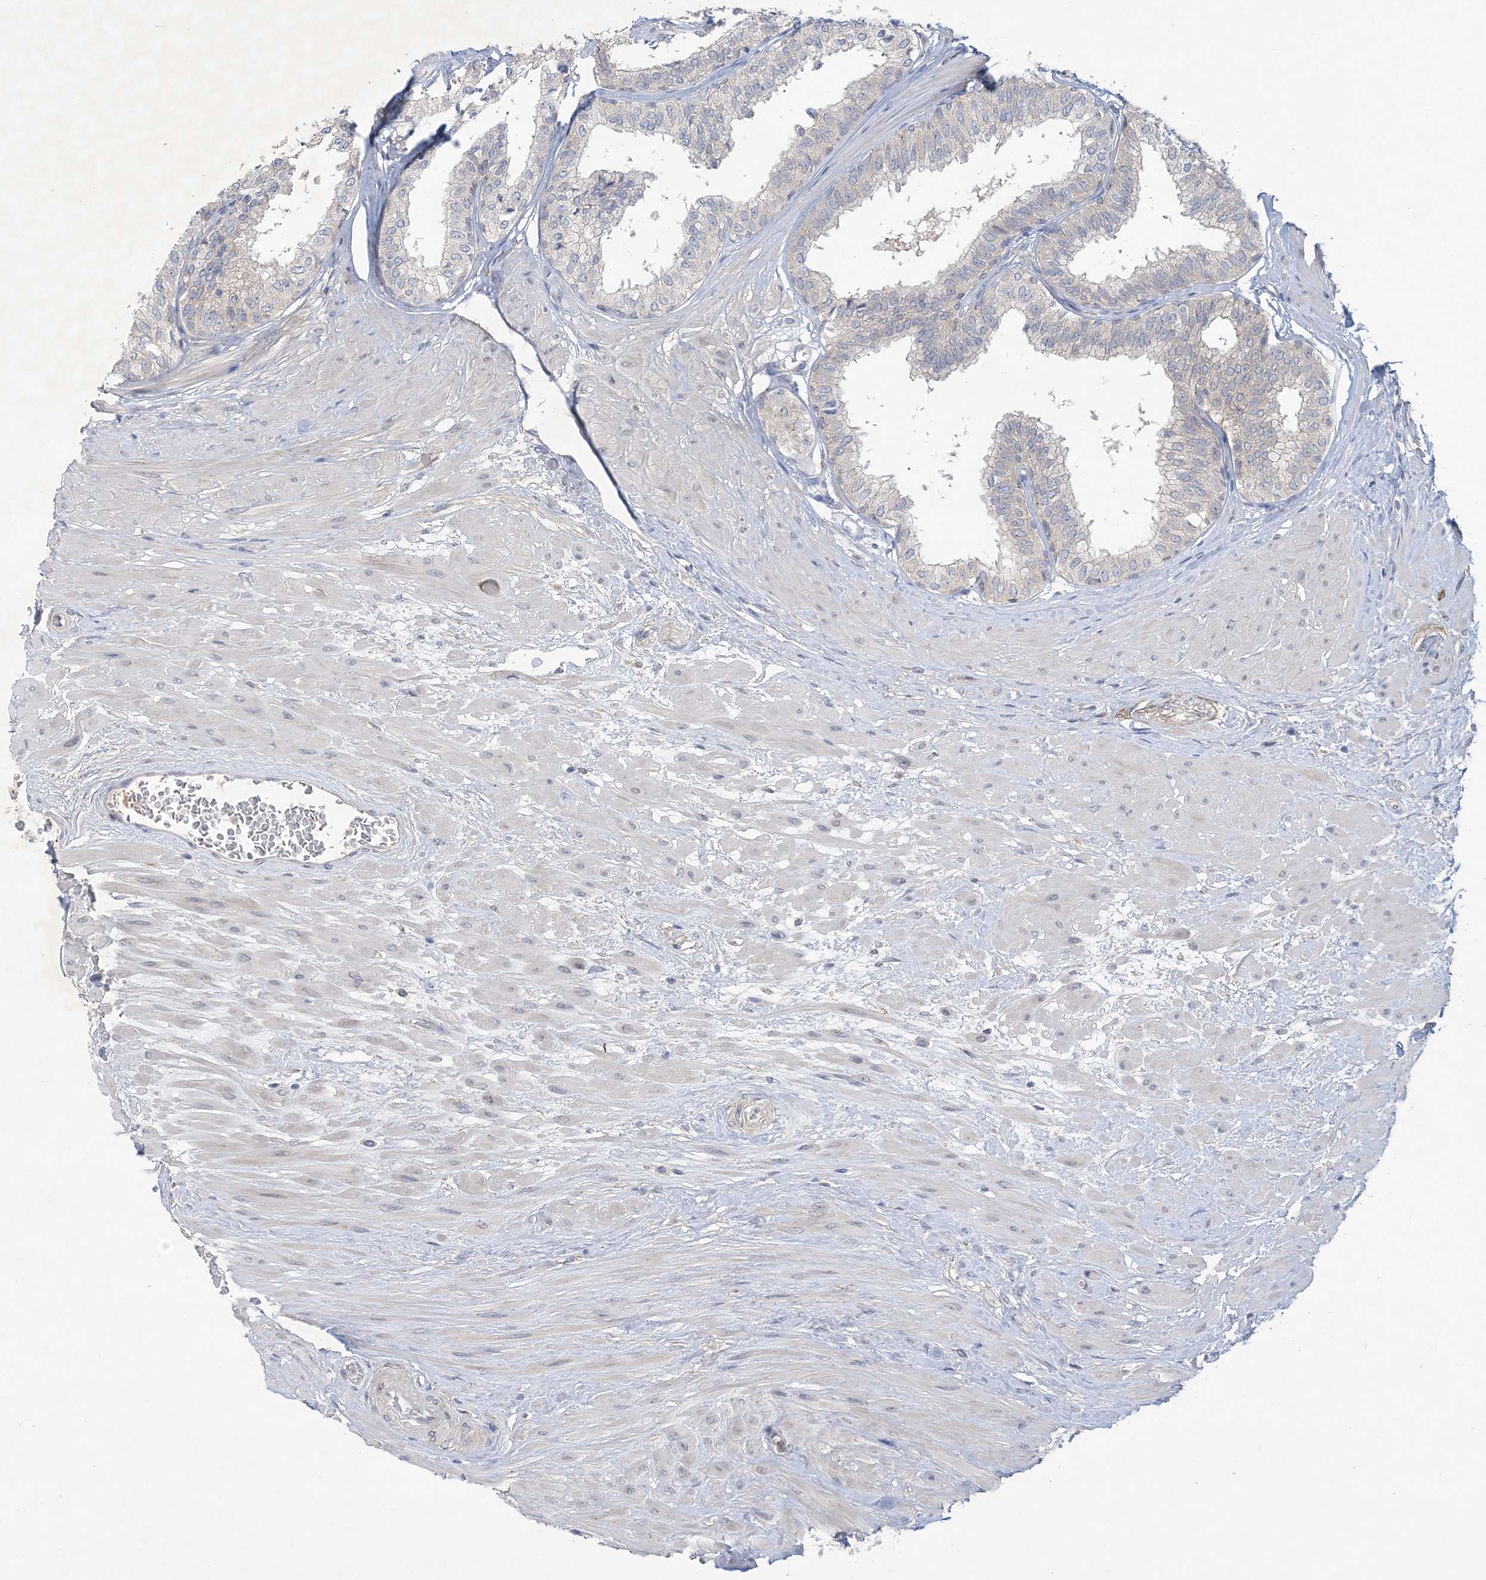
{"staining": {"intensity": "negative", "quantity": "none", "location": "none"}, "tissue": "prostate", "cell_type": "Glandular cells", "image_type": "normal", "snomed": [{"axis": "morphology", "description": "Normal tissue, NOS"}, {"axis": "topography", "description": "Prostate"}], "caption": "A high-resolution histopathology image shows immunohistochemistry (IHC) staining of normal prostate, which exhibits no significant positivity in glandular cells.", "gene": "ANKRD35", "patient": {"sex": "male", "age": 48}}